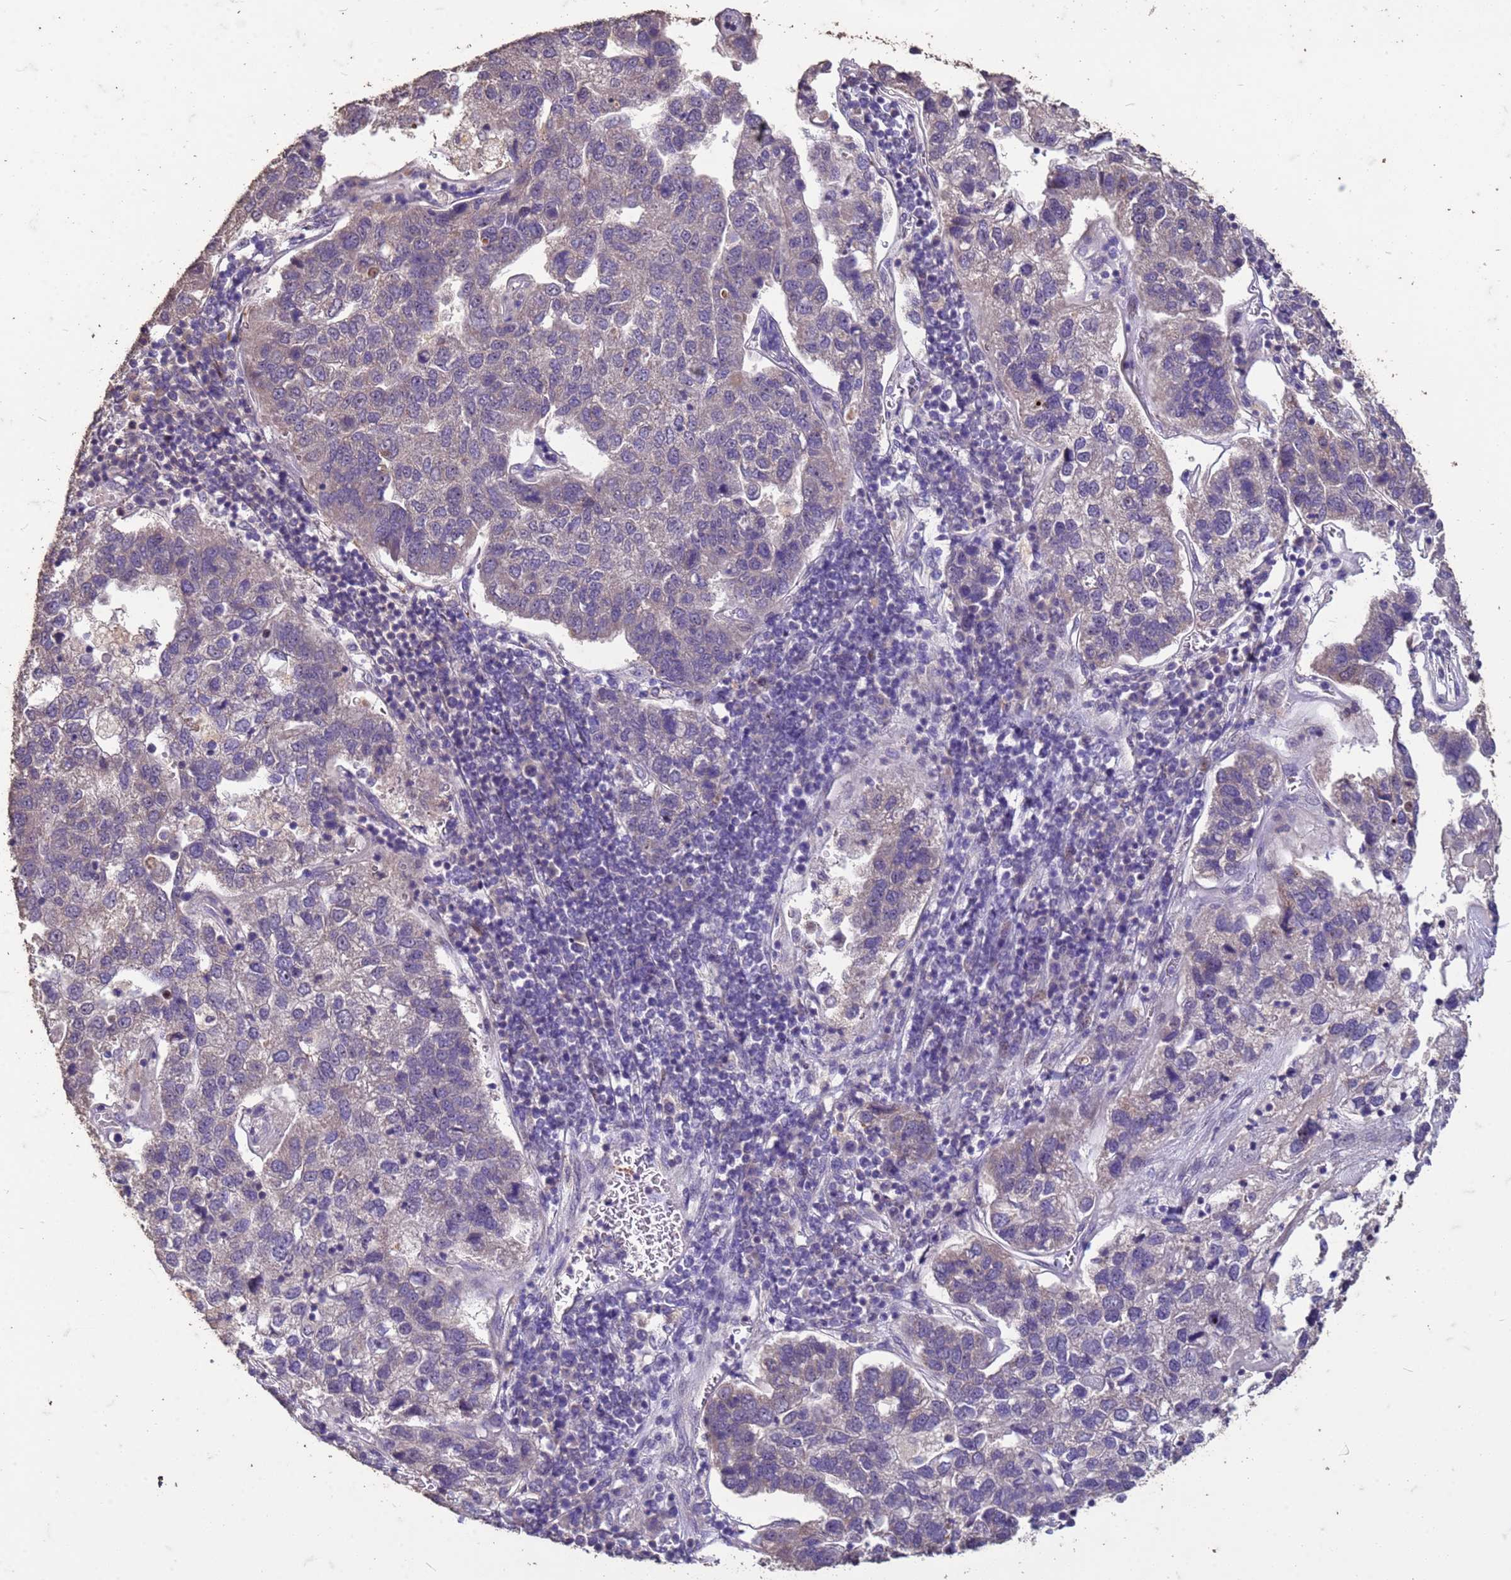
{"staining": {"intensity": "negative", "quantity": "none", "location": "none"}, "tissue": "pancreatic cancer", "cell_type": "Tumor cells", "image_type": "cancer", "snomed": [{"axis": "morphology", "description": "Adenocarcinoma, NOS"}, {"axis": "topography", "description": "Pancreas"}], "caption": "This is an immunohistochemistry (IHC) histopathology image of human adenocarcinoma (pancreatic). There is no staining in tumor cells.", "gene": "FAM184B", "patient": {"sex": "female", "age": 61}}